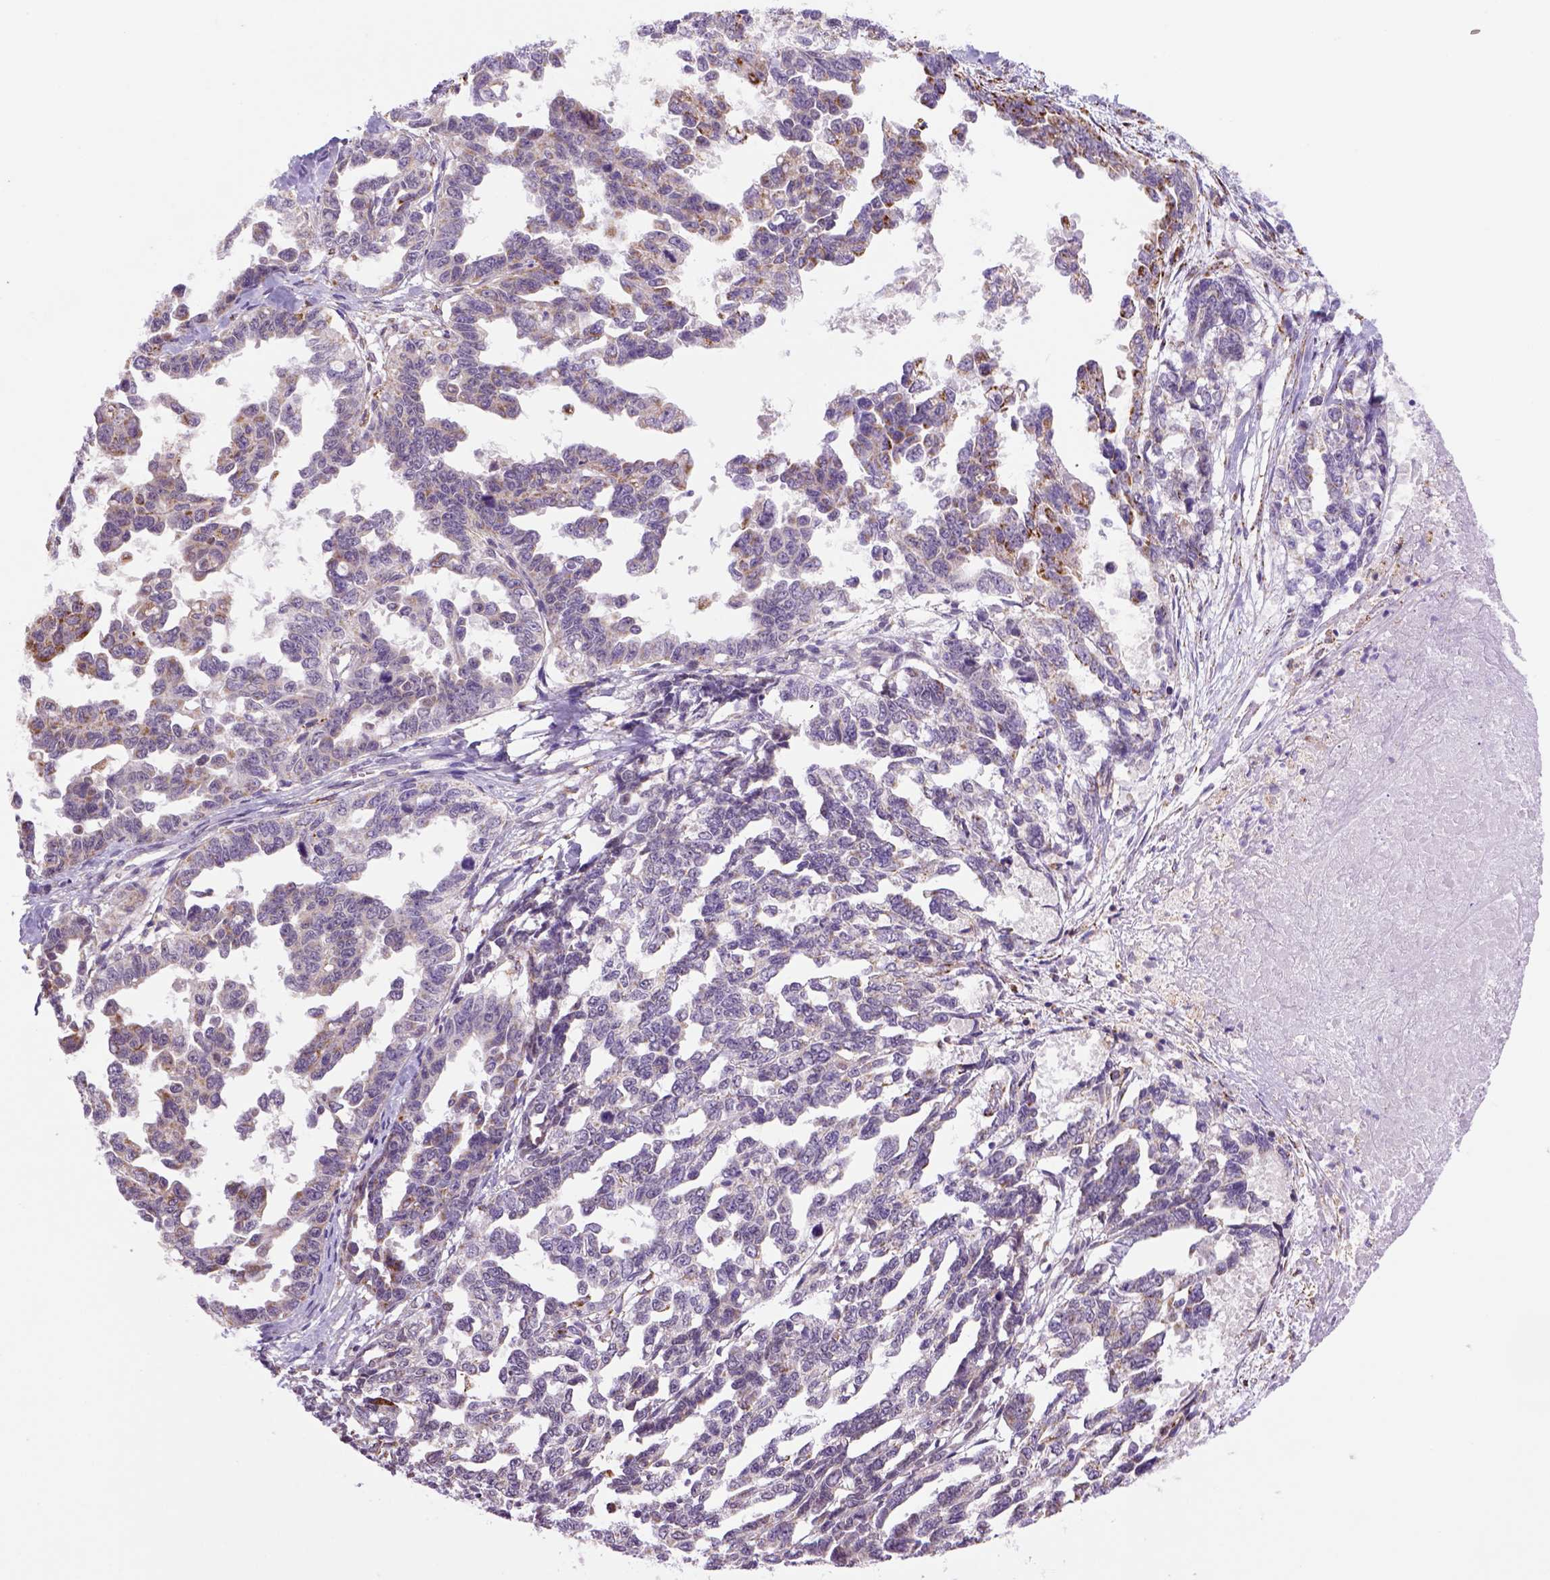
{"staining": {"intensity": "strong", "quantity": "<25%", "location": "cytoplasmic/membranous"}, "tissue": "ovarian cancer", "cell_type": "Tumor cells", "image_type": "cancer", "snomed": [{"axis": "morphology", "description": "Cystadenocarcinoma, serous, NOS"}, {"axis": "topography", "description": "Ovary"}], "caption": "Immunohistochemistry of human ovarian serous cystadenocarcinoma shows medium levels of strong cytoplasmic/membranous expression in approximately <25% of tumor cells.", "gene": "FZD7", "patient": {"sex": "female", "age": 69}}